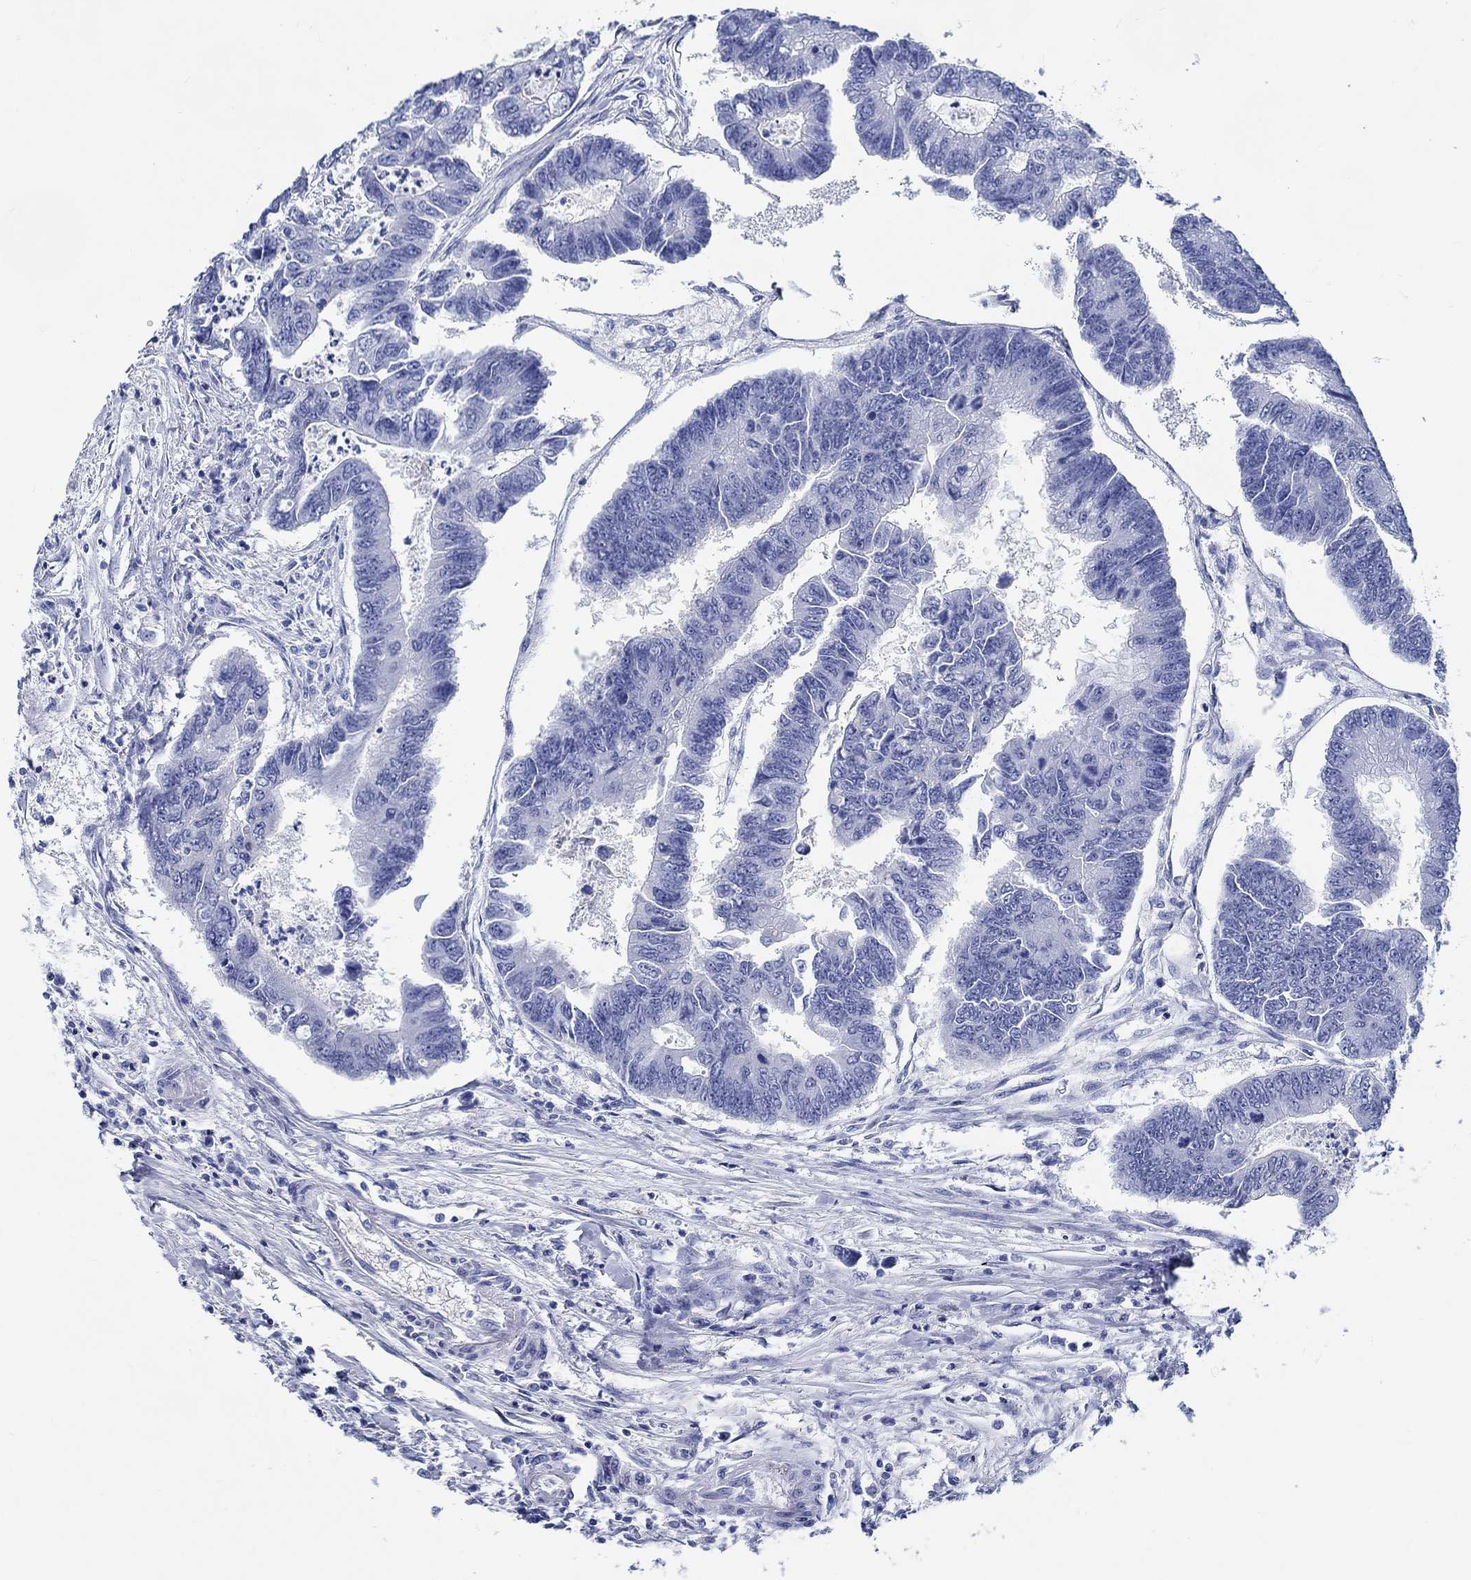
{"staining": {"intensity": "negative", "quantity": "none", "location": "none"}, "tissue": "colorectal cancer", "cell_type": "Tumor cells", "image_type": "cancer", "snomed": [{"axis": "morphology", "description": "Adenocarcinoma, NOS"}, {"axis": "topography", "description": "Colon"}], "caption": "High power microscopy photomicrograph of an immunohistochemistry (IHC) image of colorectal cancer (adenocarcinoma), revealing no significant expression in tumor cells.", "gene": "FBXO2", "patient": {"sex": "female", "age": 65}}